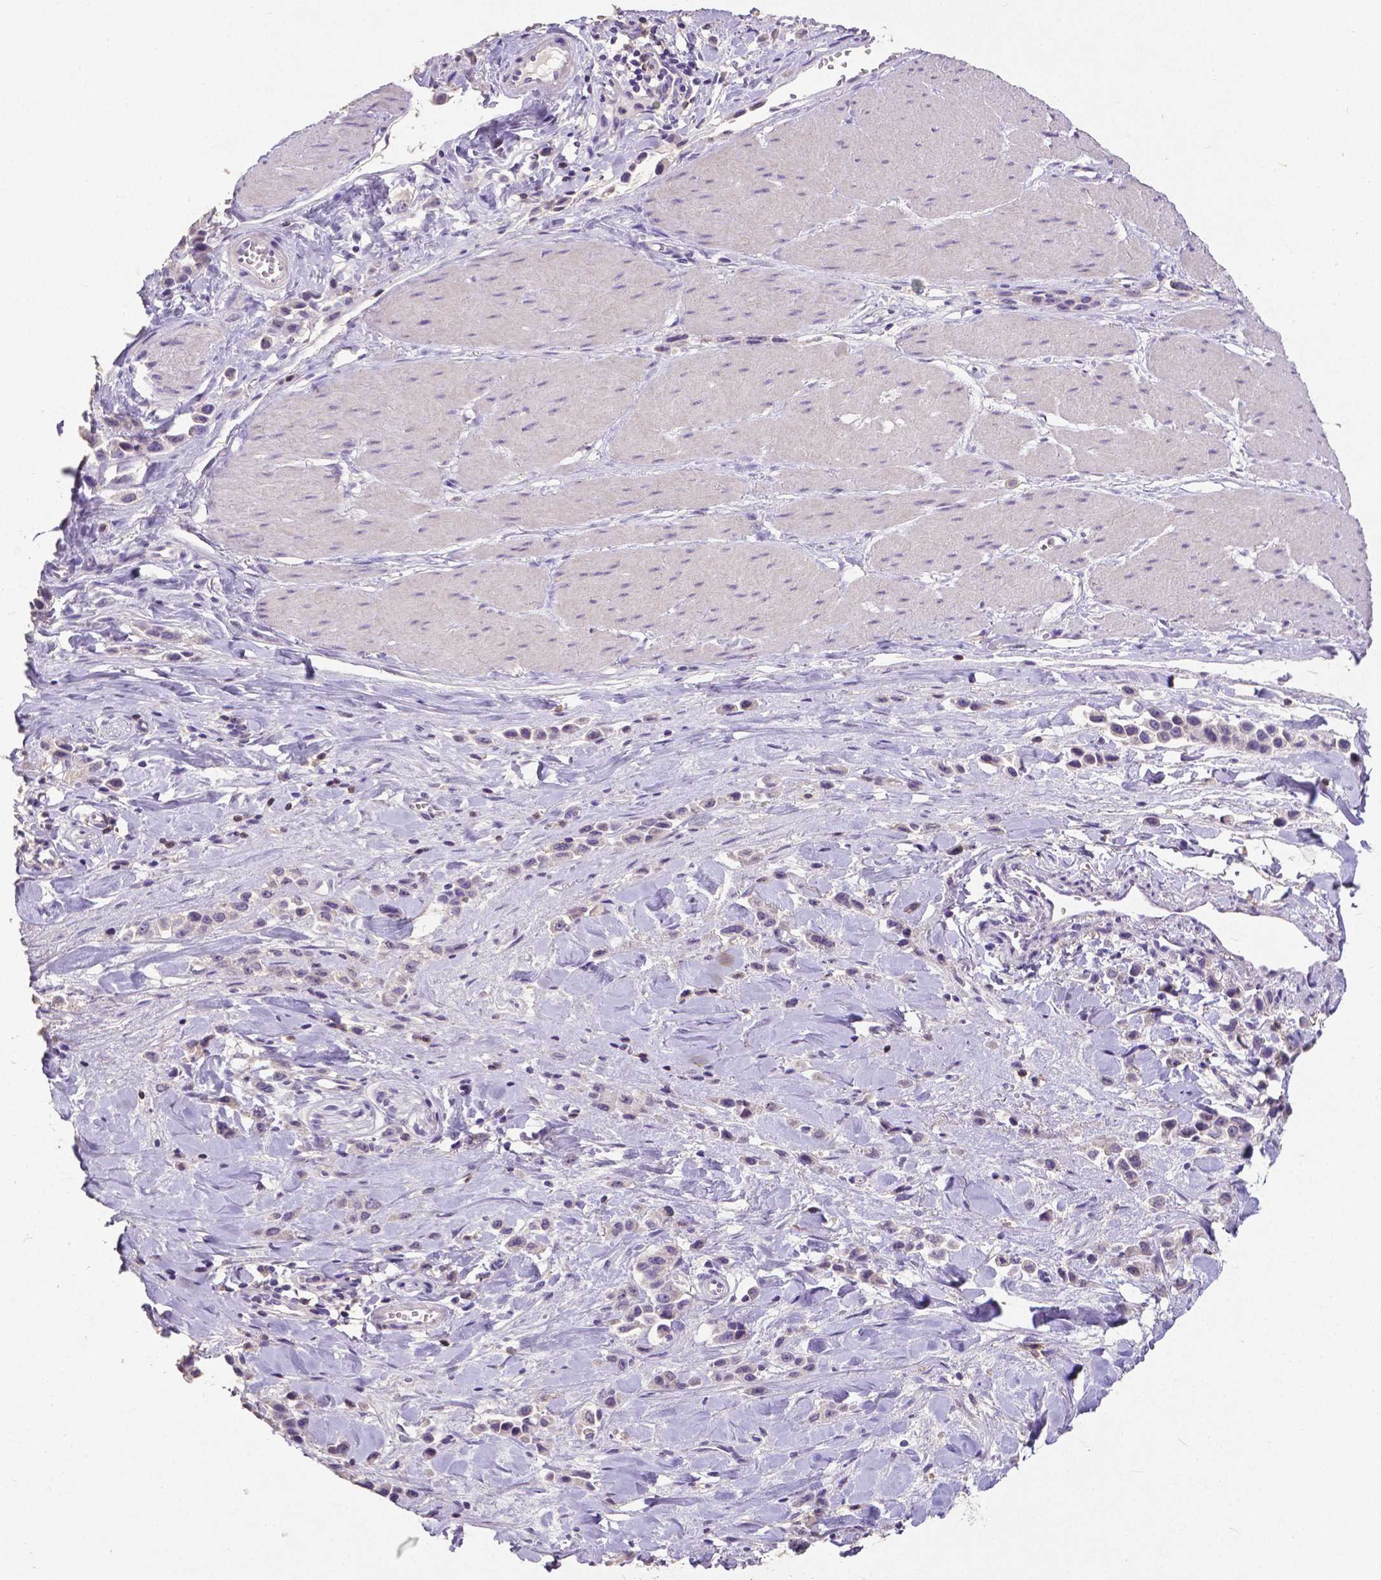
{"staining": {"intensity": "negative", "quantity": "none", "location": "none"}, "tissue": "stomach cancer", "cell_type": "Tumor cells", "image_type": "cancer", "snomed": [{"axis": "morphology", "description": "Adenocarcinoma, NOS"}, {"axis": "topography", "description": "Stomach"}], "caption": "Protein analysis of adenocarcinoma (stomach) exhibits no significant staining in tumor cells.", "gene": "CD4", "patient": {"sex": "male", "age": 47}}